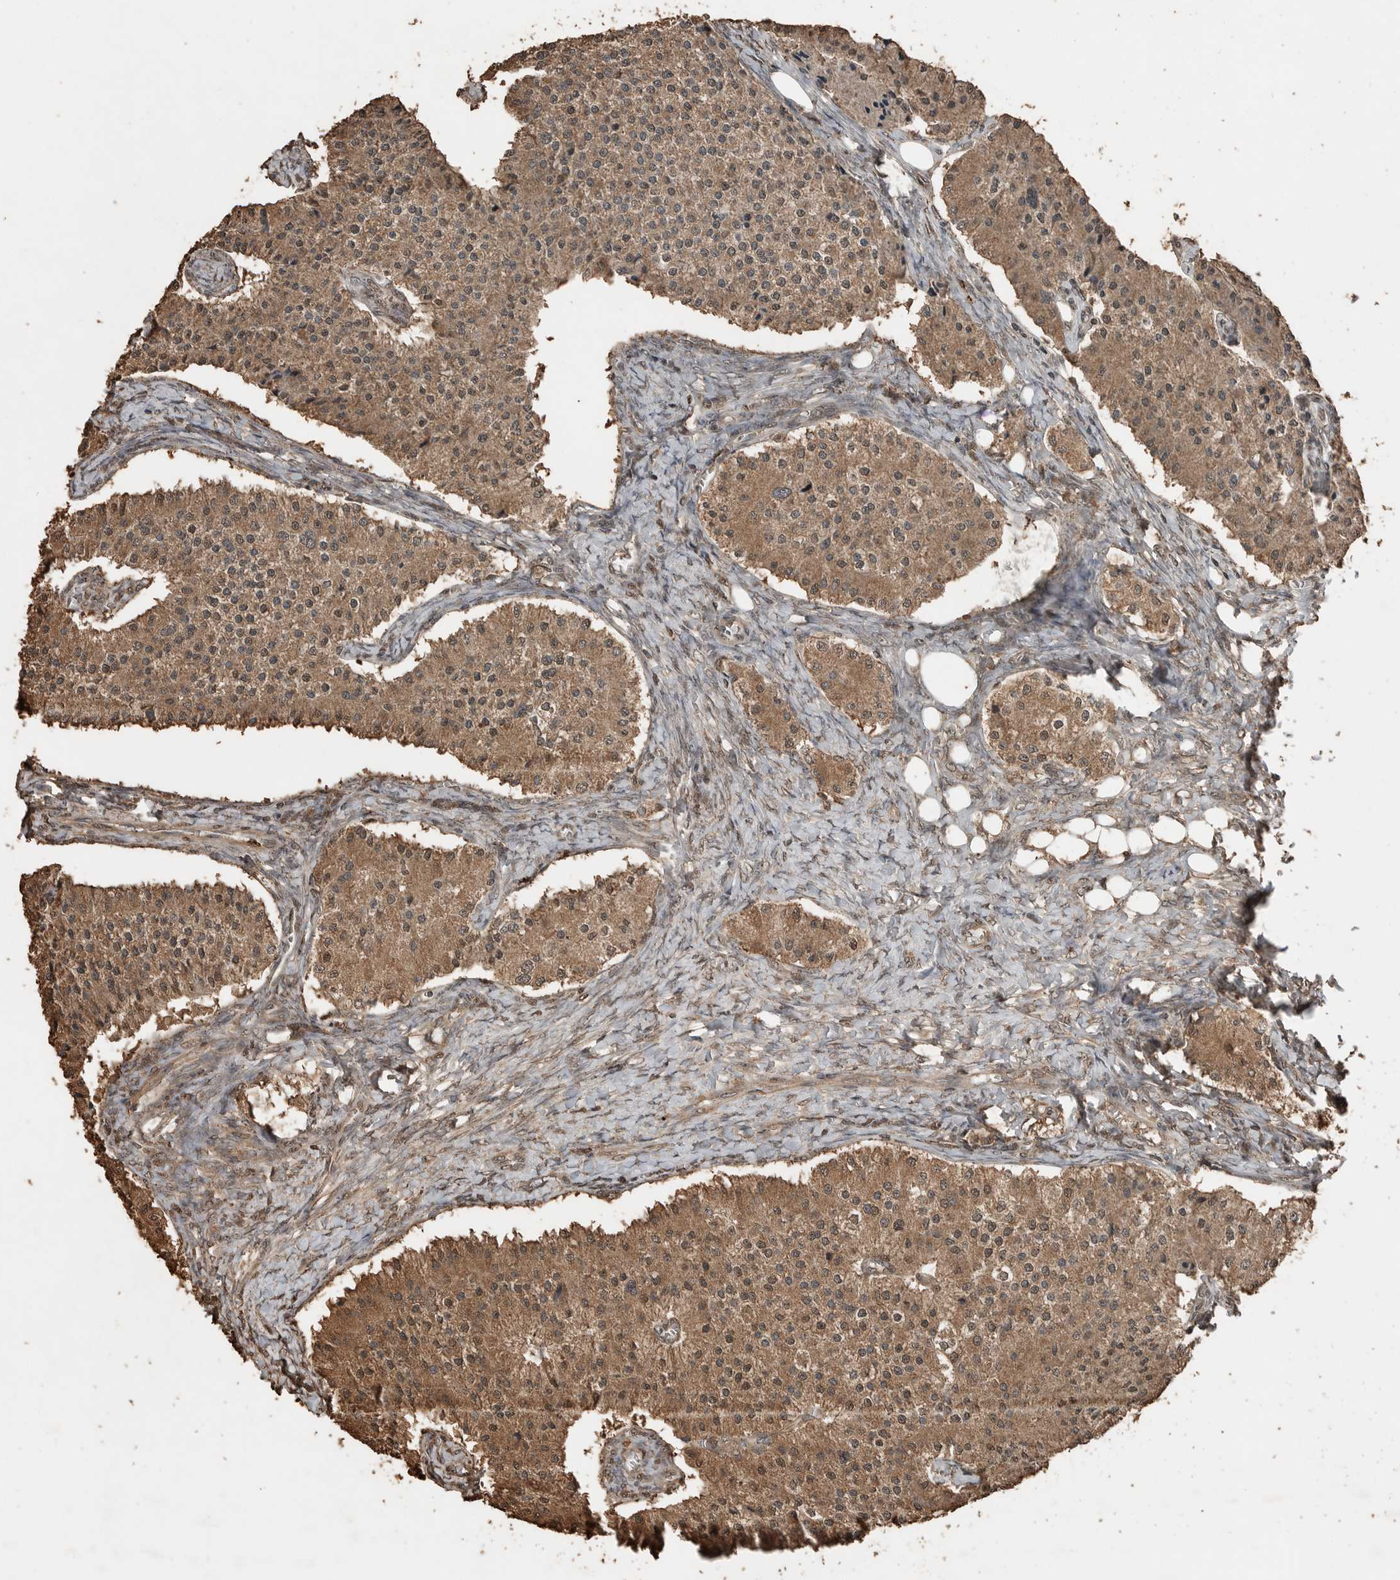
{"staining": {"intensity": "moderate", "quantity": ">75%", "location": "cytoplasmic/membranous"}, "tissue": "carcinoid", "cell_type": "Tumor cells", "image_type": "cancer", "snomed": [{"axis": "morphology", "description": "Carcinoid, malignant, NOS"}, {"axis": "topography", "description": "Colon"}], "caption": "Protein expression analysis of carcinoid demonstrates moderate cytoplasmic/membranous staining in about >75% of tumor cells.", "gene": "BLZF1", "patient": {"sex": "female", "age": 52}}